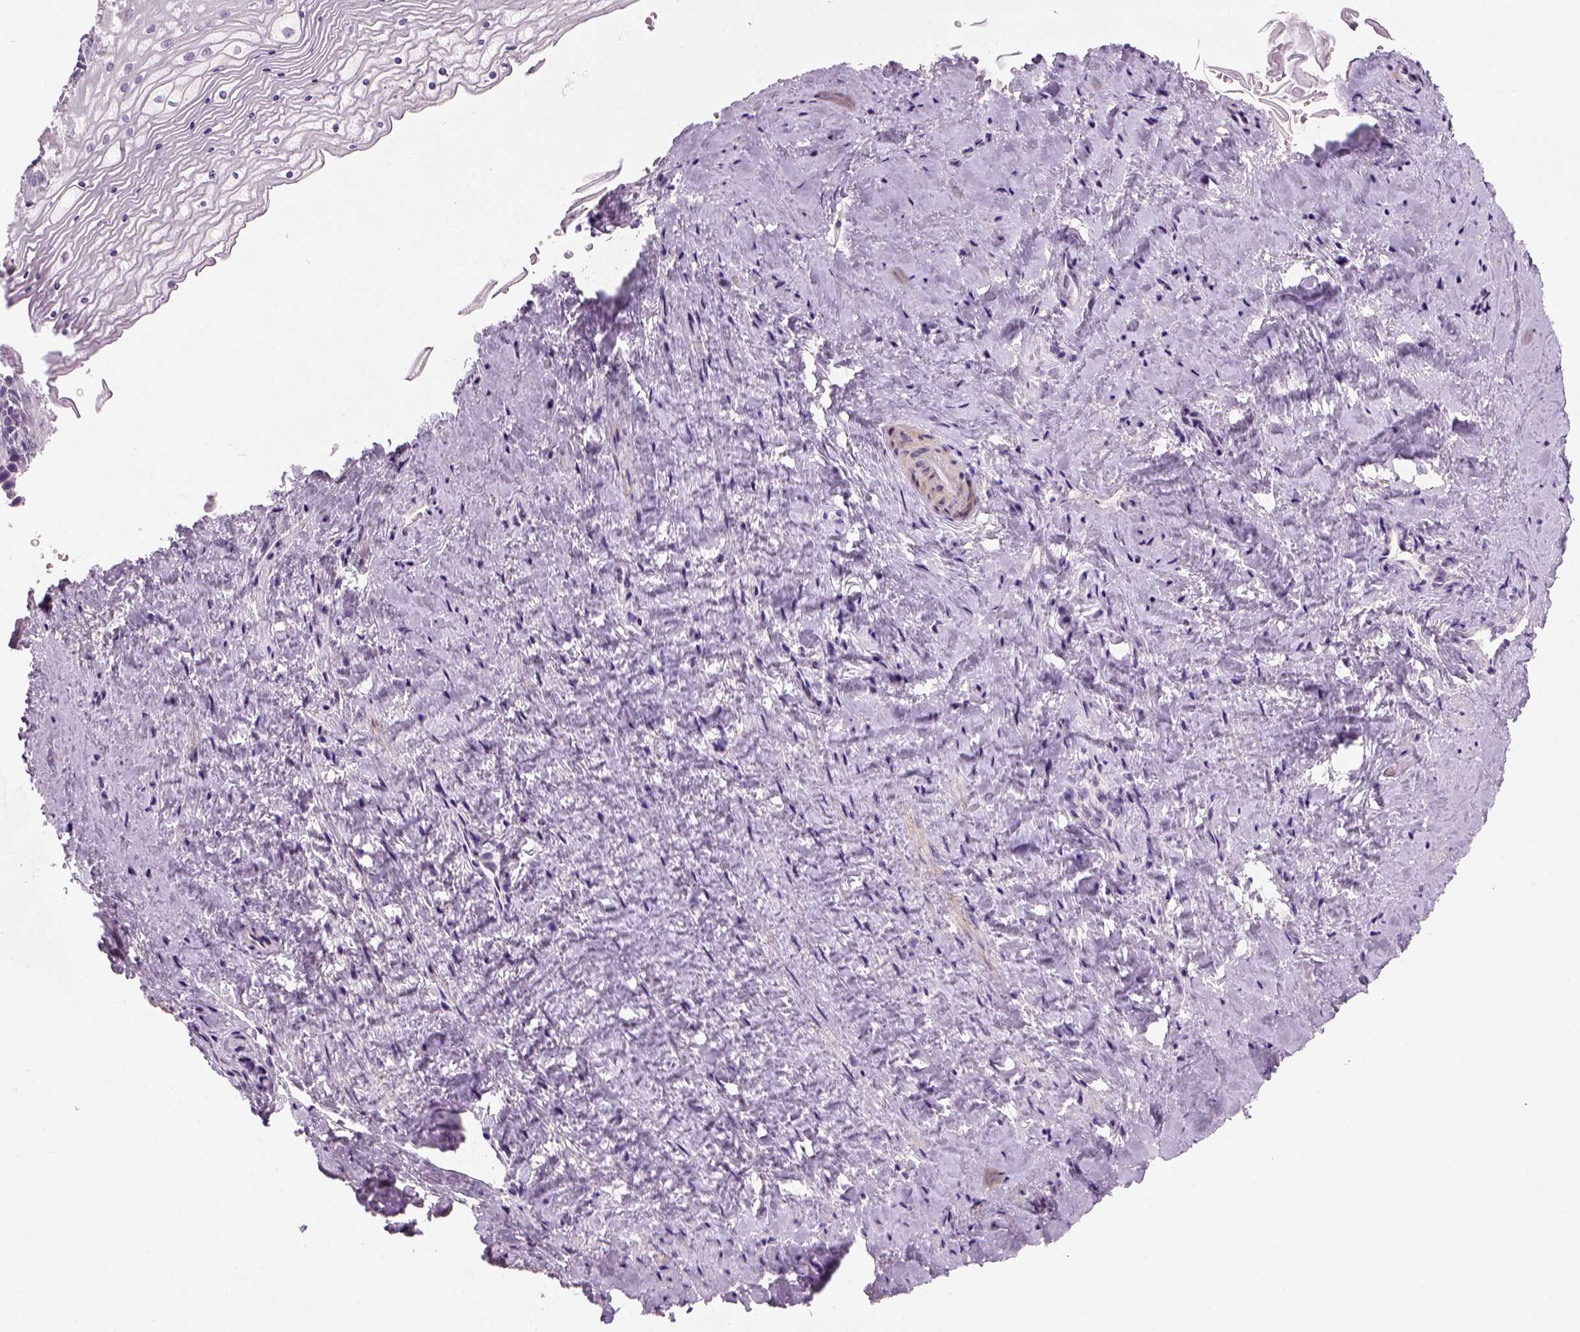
{"staining": {"intensity": "negative", "quantity": "none", "location": "none"}, "tissue": "vagina", "cell_type": "Squamous epithelial cells", "image_type": "normal", "snomed": [{"axis": "morphology", "description": "Normal tissue, NOS"}, {"axis": "topography", "description": "Vagina"}], "caption": "Human vagina stained for a protein using immunohistochemistry (IHC) demonstrates no expression in squamous epithelial cells.", "gene": "NUDT6", "patient": {"sex": "female", "age": 45}}